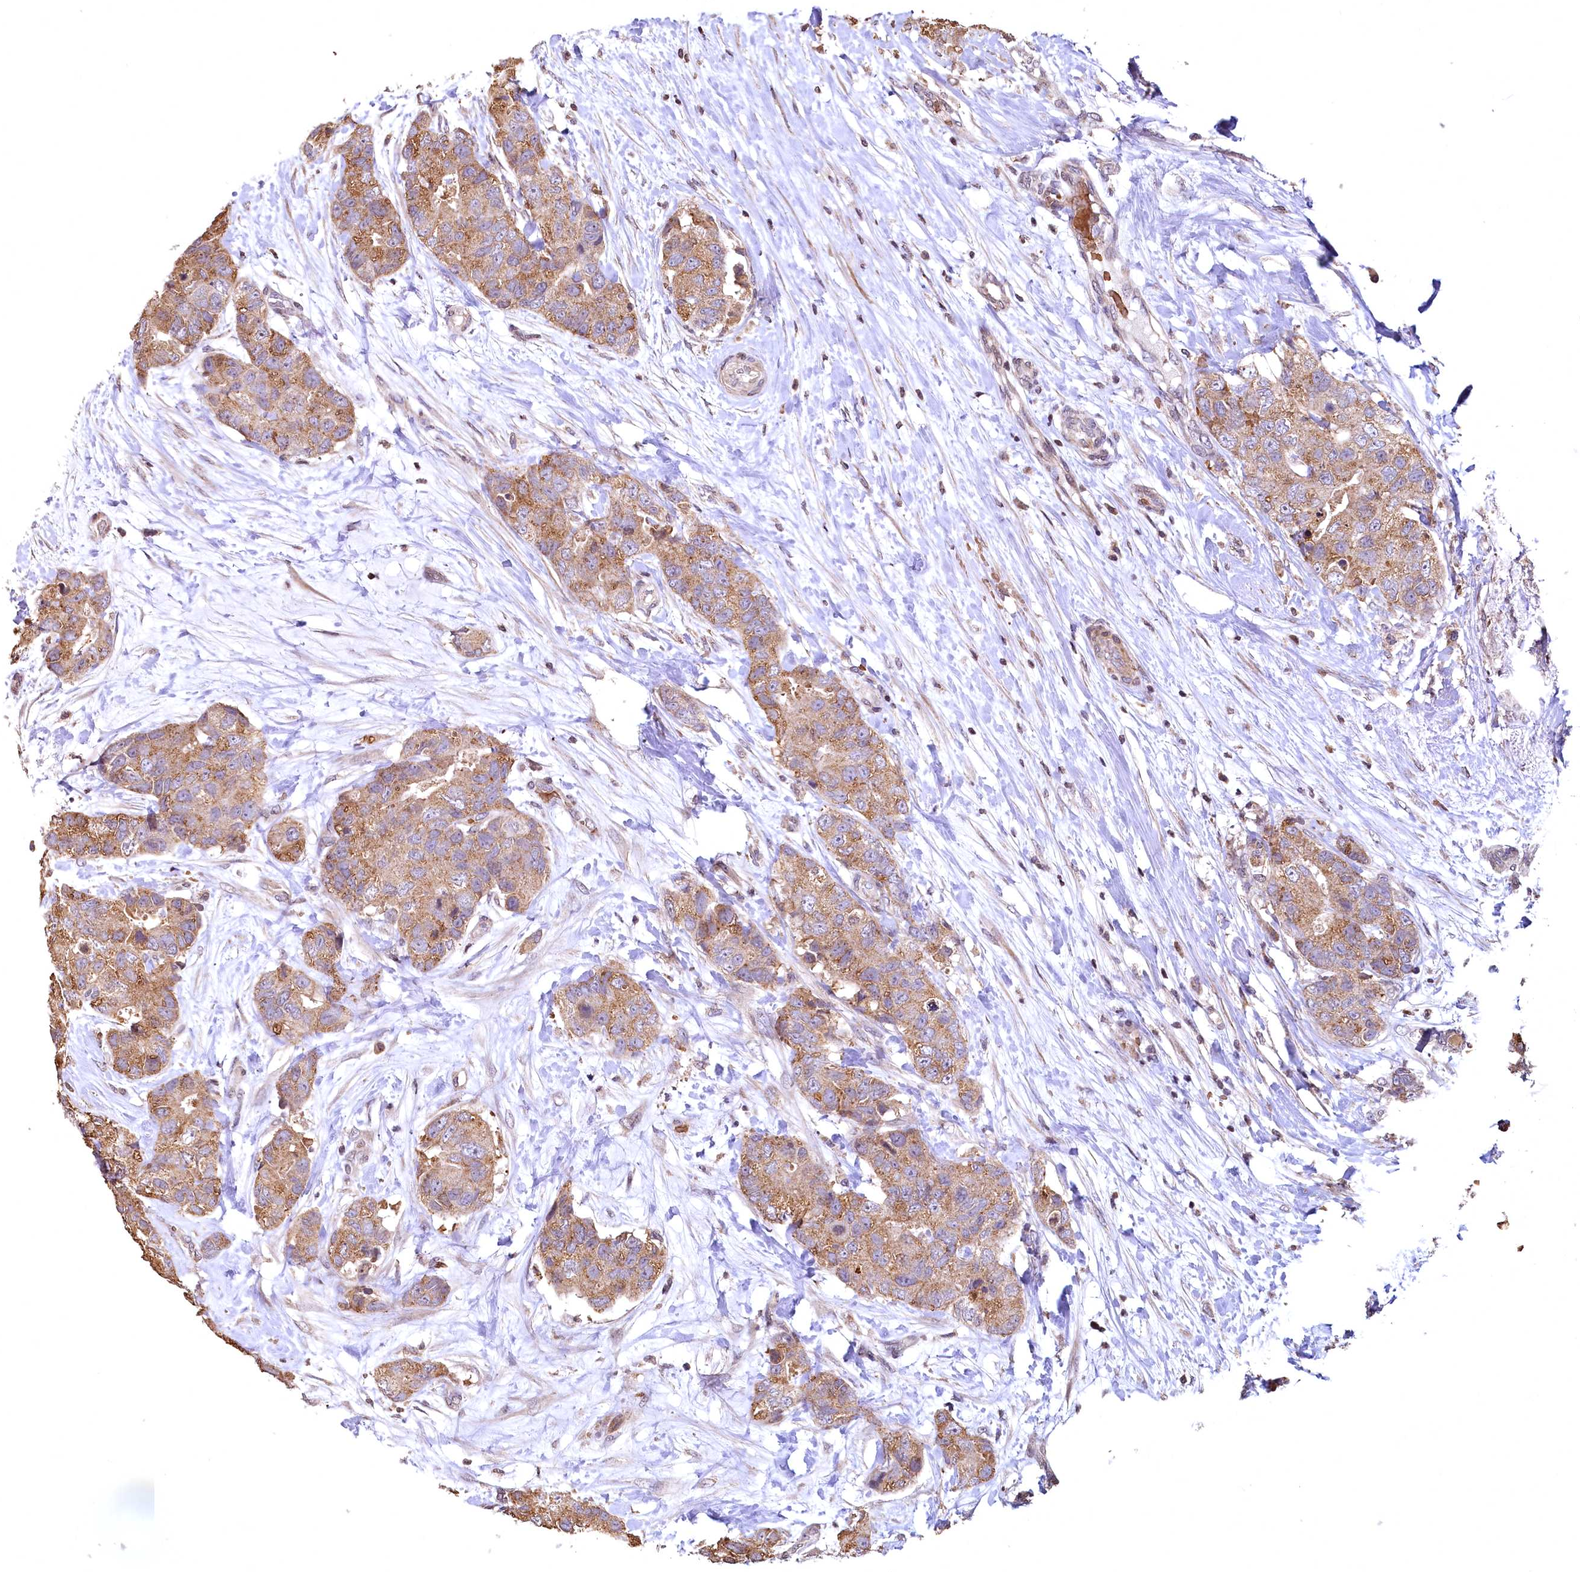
{"staining": {"intensity": "moderate", "quantity": ">75%", "location": "cytoplasmic/membranous"}, "tissue": "breast cancer", "cell_type": "Tumor cells", "image_type": "cancer", "snomed": [{"axis": "morphology", "description": "Duct carcinoma"}, {"axis": "topography", "description": "Breast"}], "caption": "Breast invasive ductal carcinoma stained with IHC demonstrates moderate cytoplasmic/membranous staining in about >75% of tumor cells.", "gene": "SPTA1", "patient": {"sex": "female", "age": 62}}